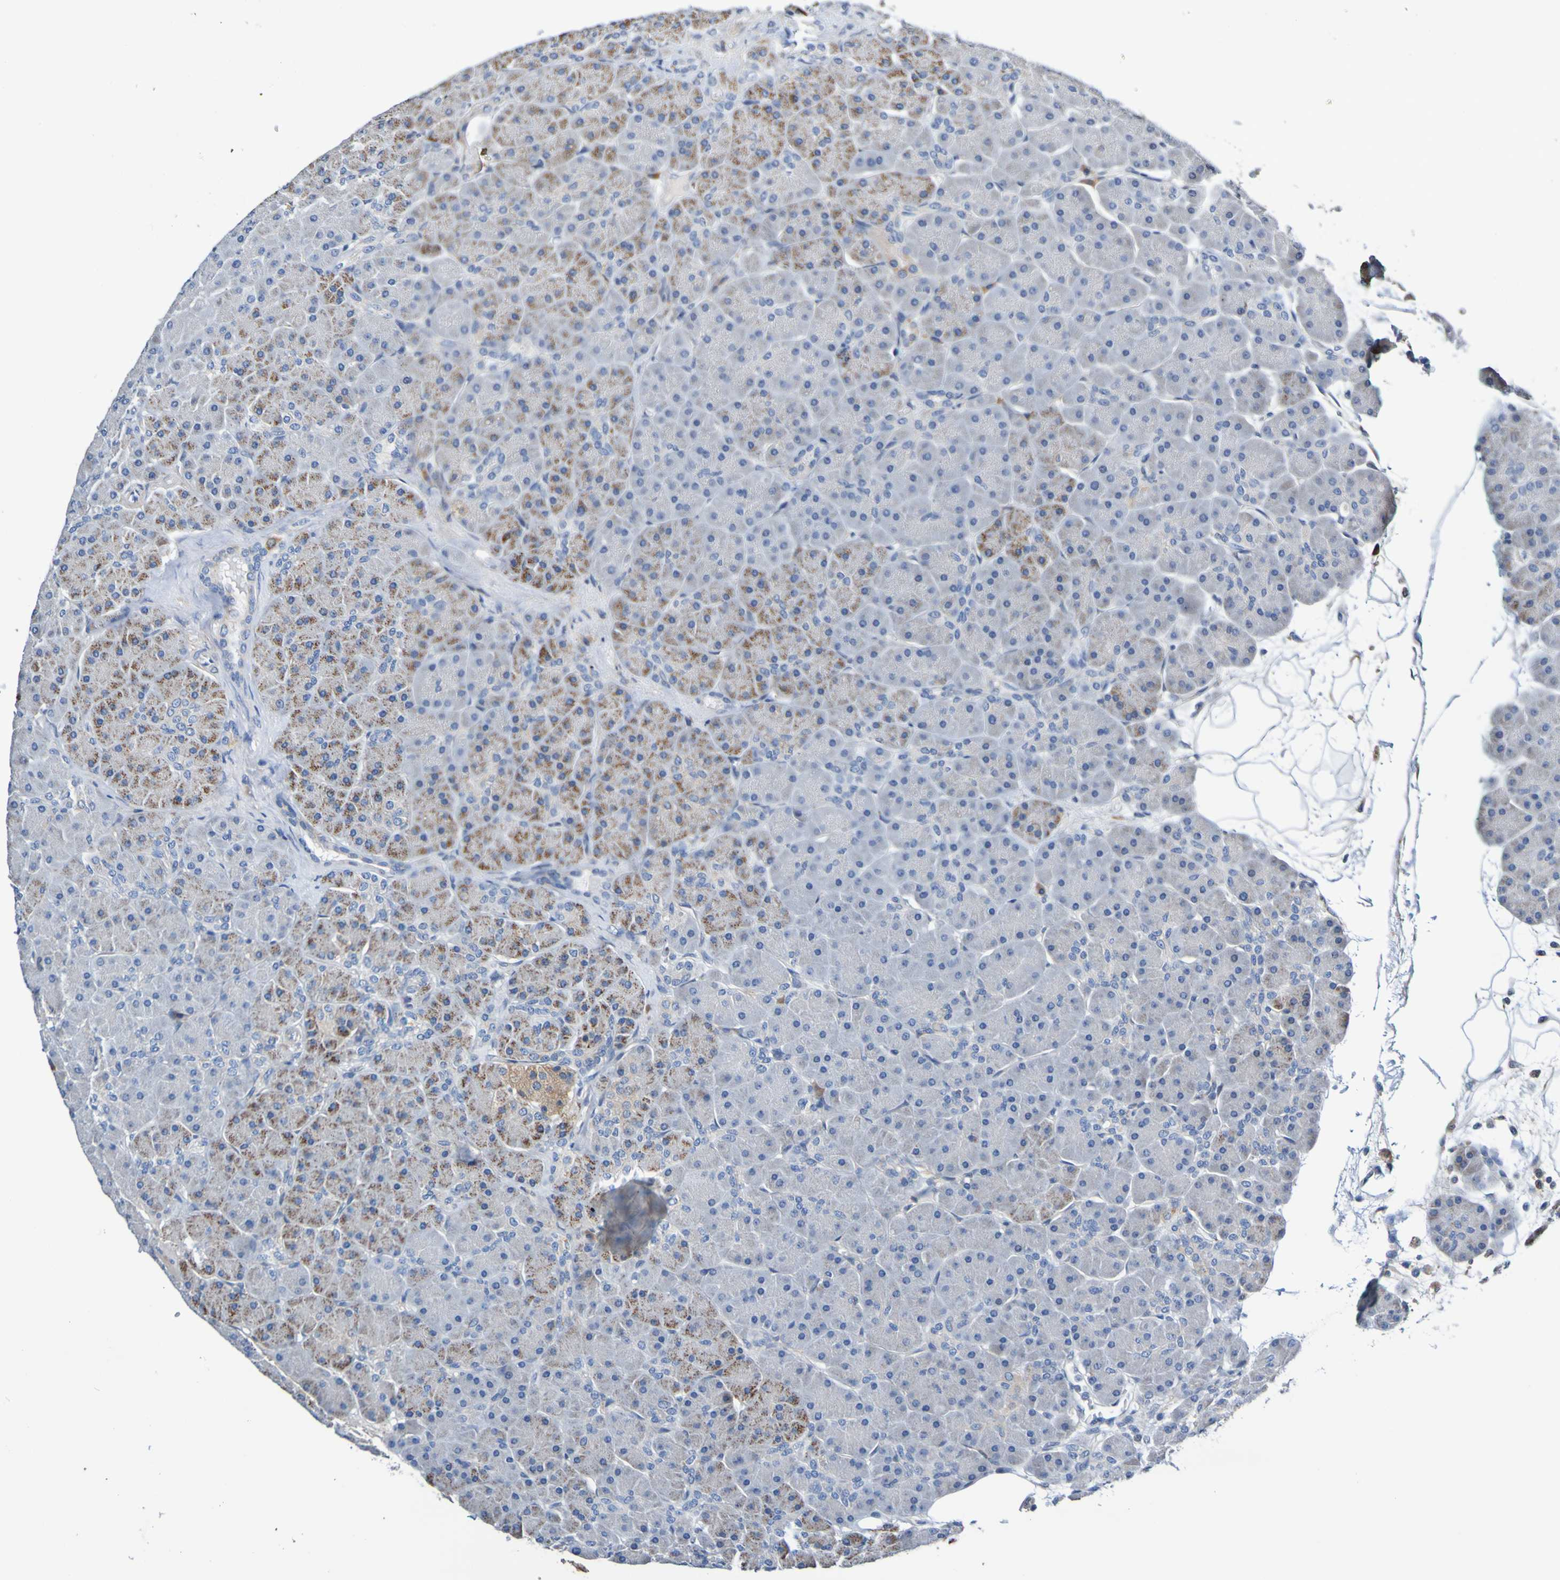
{"staining": {"intensity": "moderate", "quantity": "<25%", "location": "cytoplasmic/membranous"}, "tissue": "pancreas", "cell_type": "Exocrine glandular cells", "image_type": "normal", "snomed": [{"axis": "morphology", "description": "Normal tissue, NOS"}, {"axis": "topography", "description": "Pancreas"}], "caption": "Immunohistochemistry (DAB (3,3'-diaminobenzidine)) staining of normal human pancreas exhibits moderate cytoplasmic/membranous protein expression in about <25% of exocrine glandular cells. Immunohistochemistry stains the protein of interest in brown and the nuclei are stained blue.", "gene": "METAP2", "patient": {"sex": "male", "age": 66}}